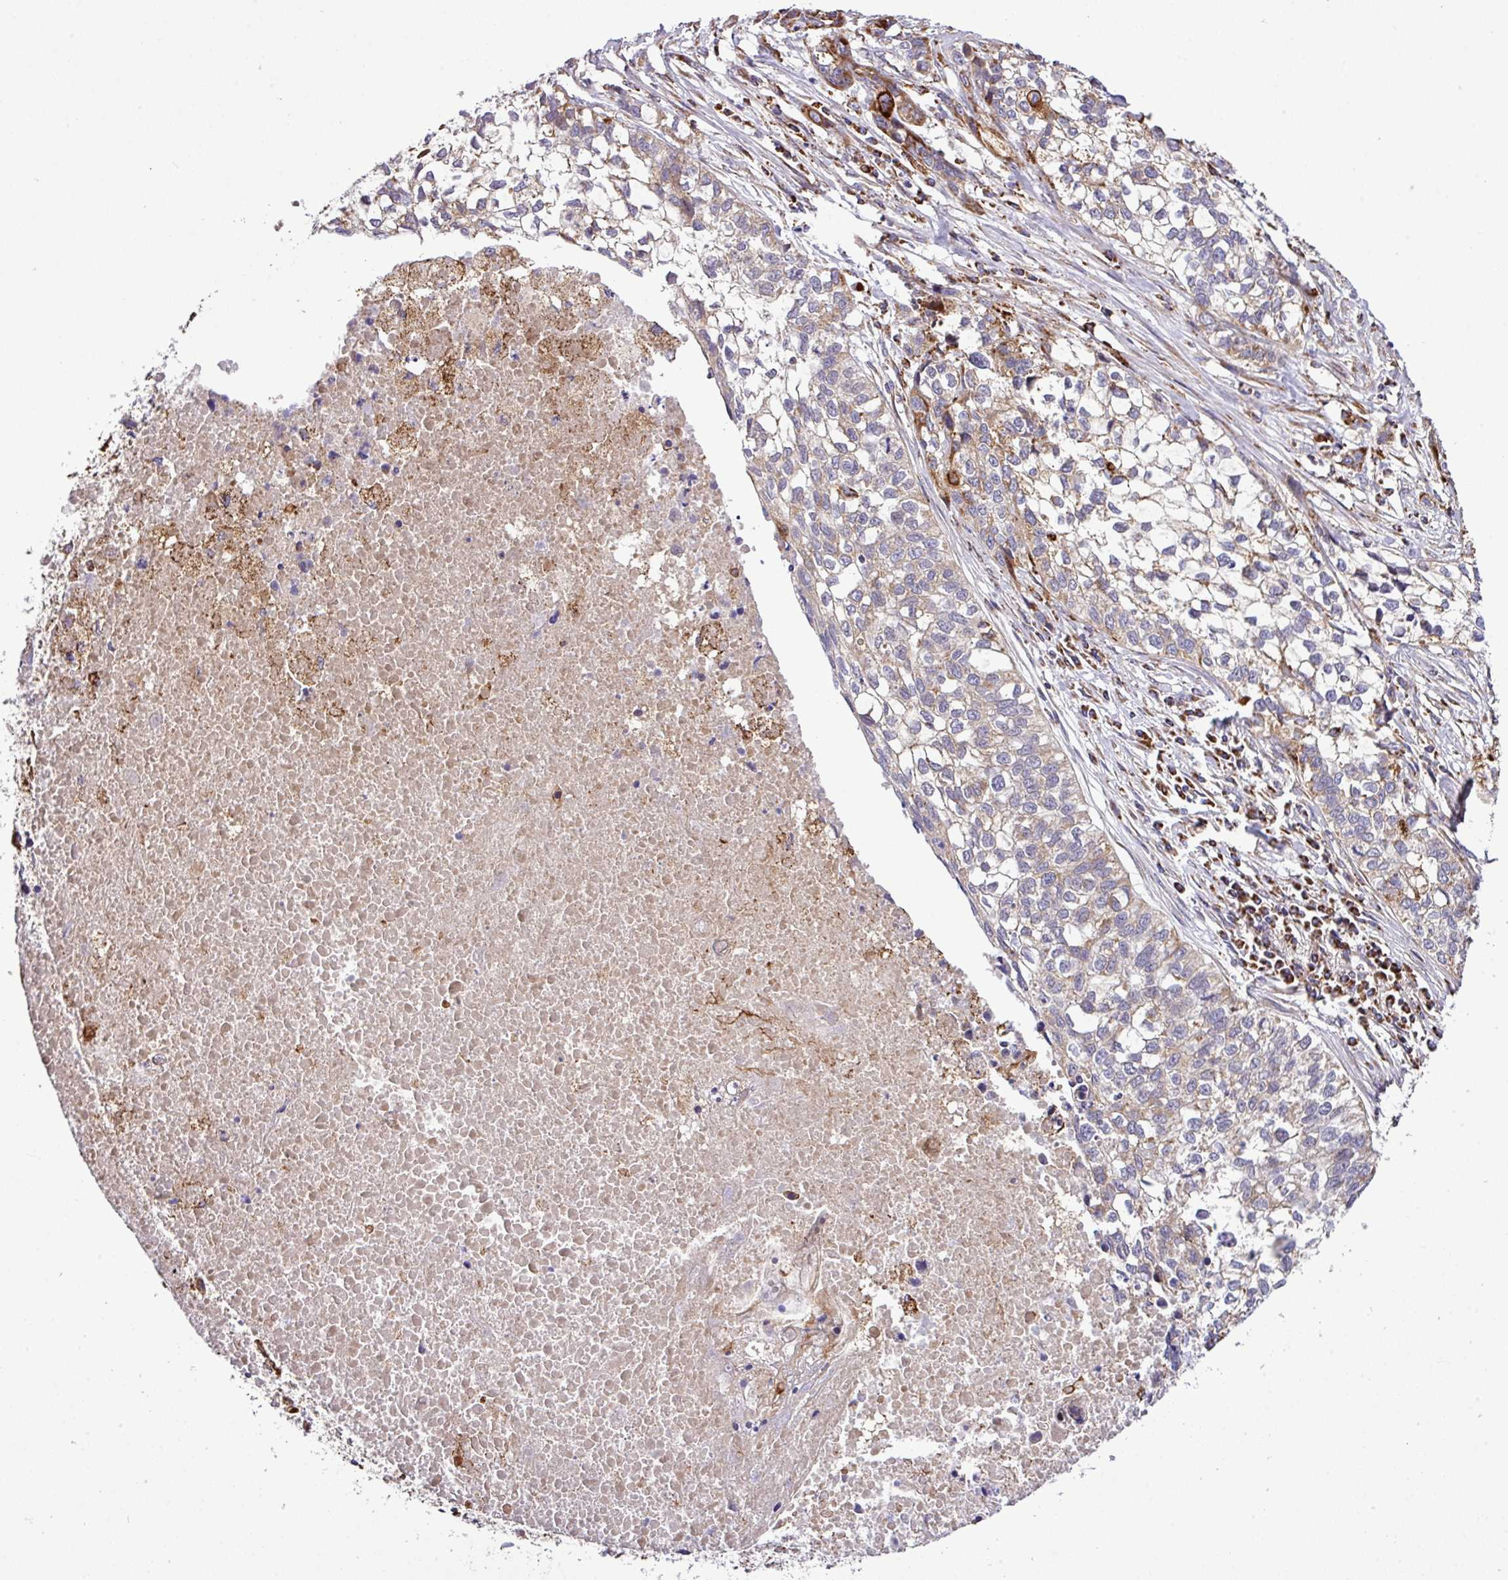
{"staining": {"intensity": "moderate", "quantity": "<25%", "location": "cytoplasmic/membranous"}, "tissue": "lung cancer", "cell_type": "Tumor cells", "image_type": "cancer", "snomed": [{"axis": "morphology", "description": "Squamous cell carcinoma, NOS"}, {"axis": "topography", "description": "Lung"}], "caption": "Lung squamous cell carcinoma stained for a protein displays moderate cytoplasmic/membranous positivity in tumor cells. Nuclei are stained in blue.", "gene": "ZNF569", "patient": {"sex": "male", "age": 74}}